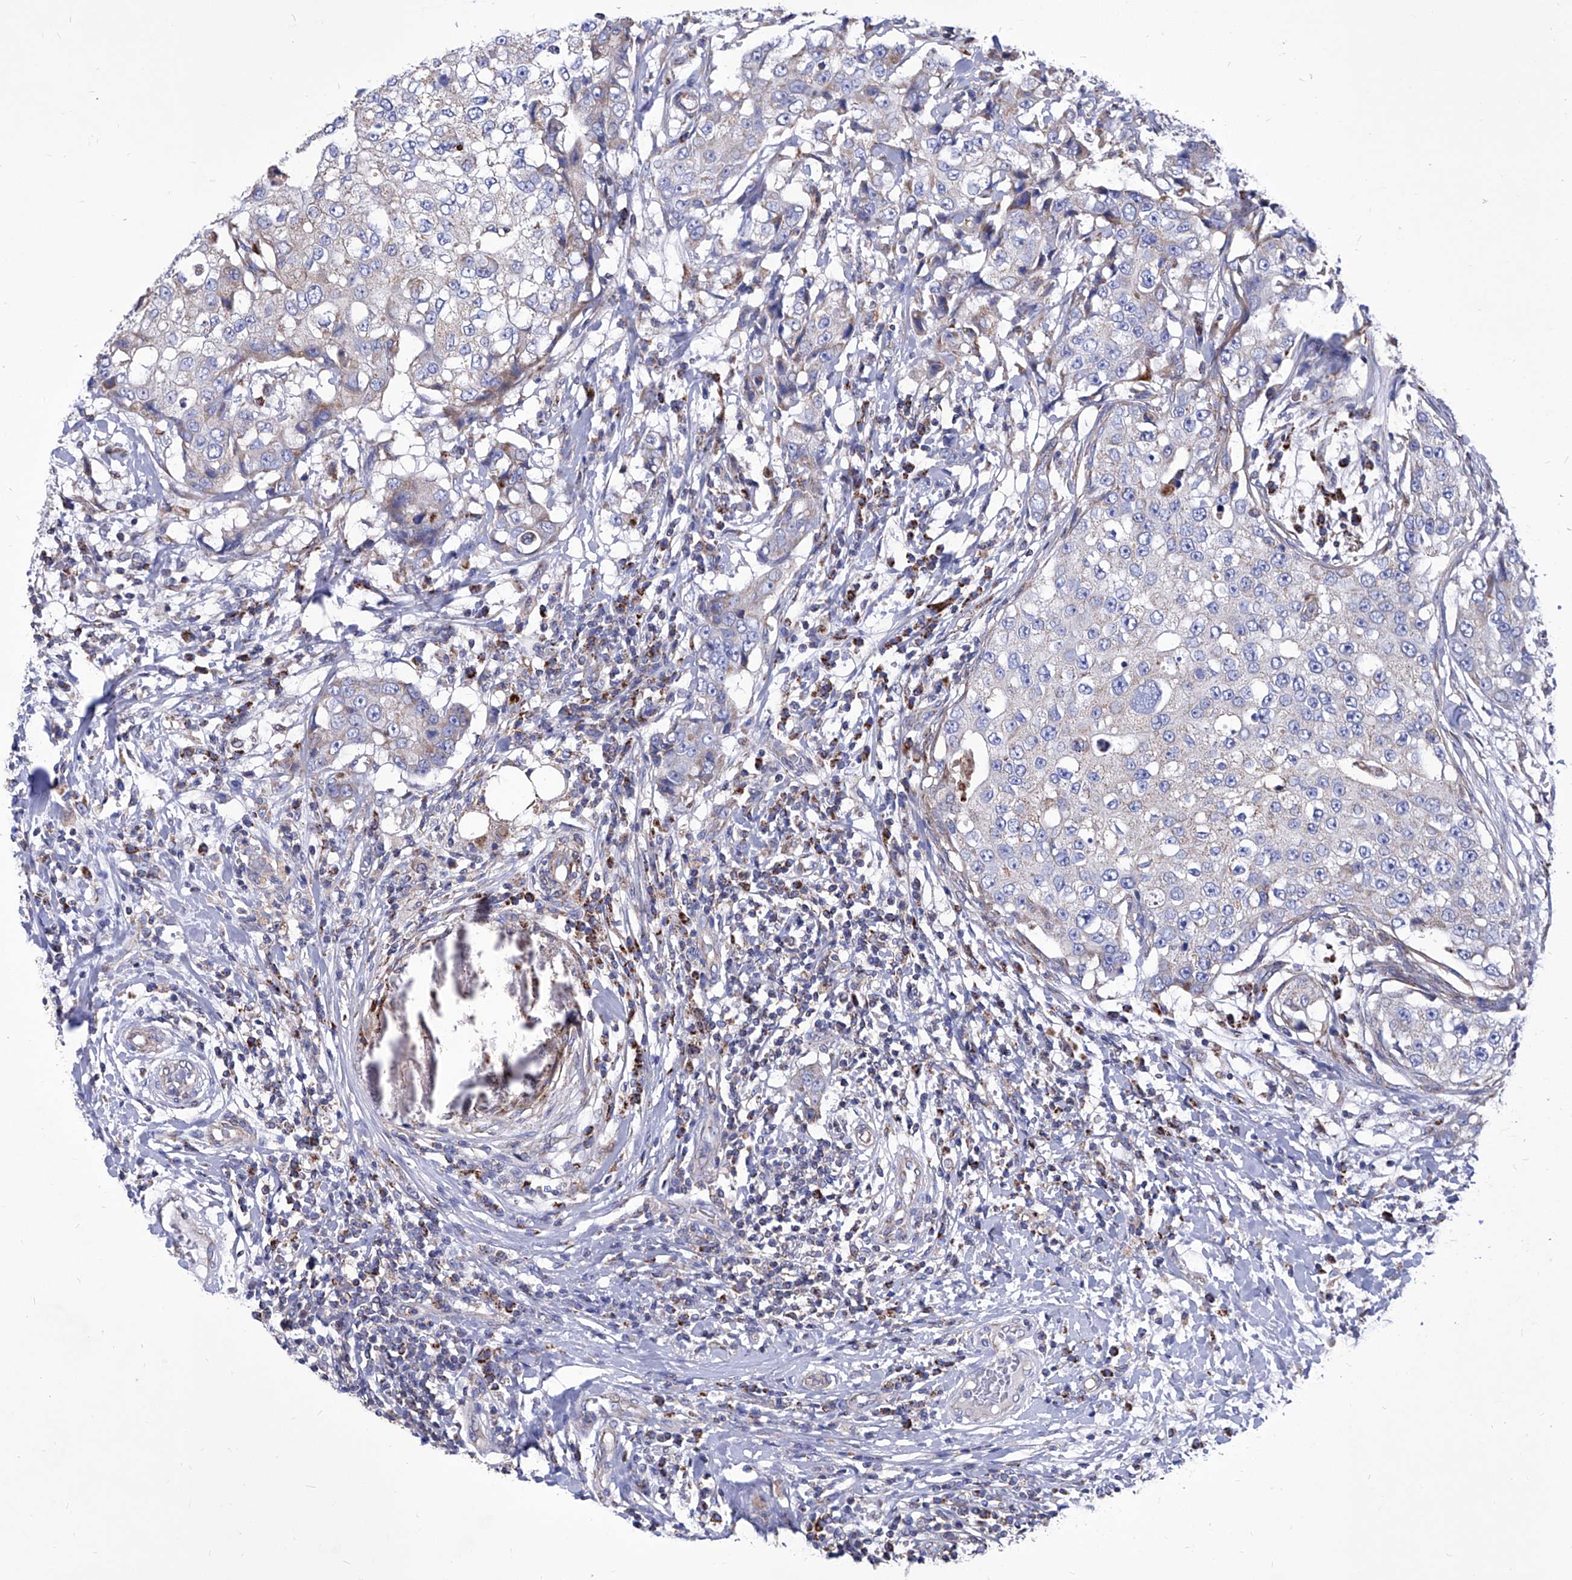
{"staining": {"intensity": "weak", "quantity": "<25%", "location": "cytoplasmic/membranous"}, "tissue": "breast cancer", "cell_type": "Tumor cells", "image_type": "cancer", "snomed": [{"axis": "morphology", "description": "Duct carcinoma"}, {"axis": "topography", "description": "Breast"}], "caption": "A high-resolution image shows immunohistochemistry staining of breast cancer, which exhibits no significant staining in tumor cells.", "gene": "HRNR", "patient": {"sex": "female", "age": 27}}